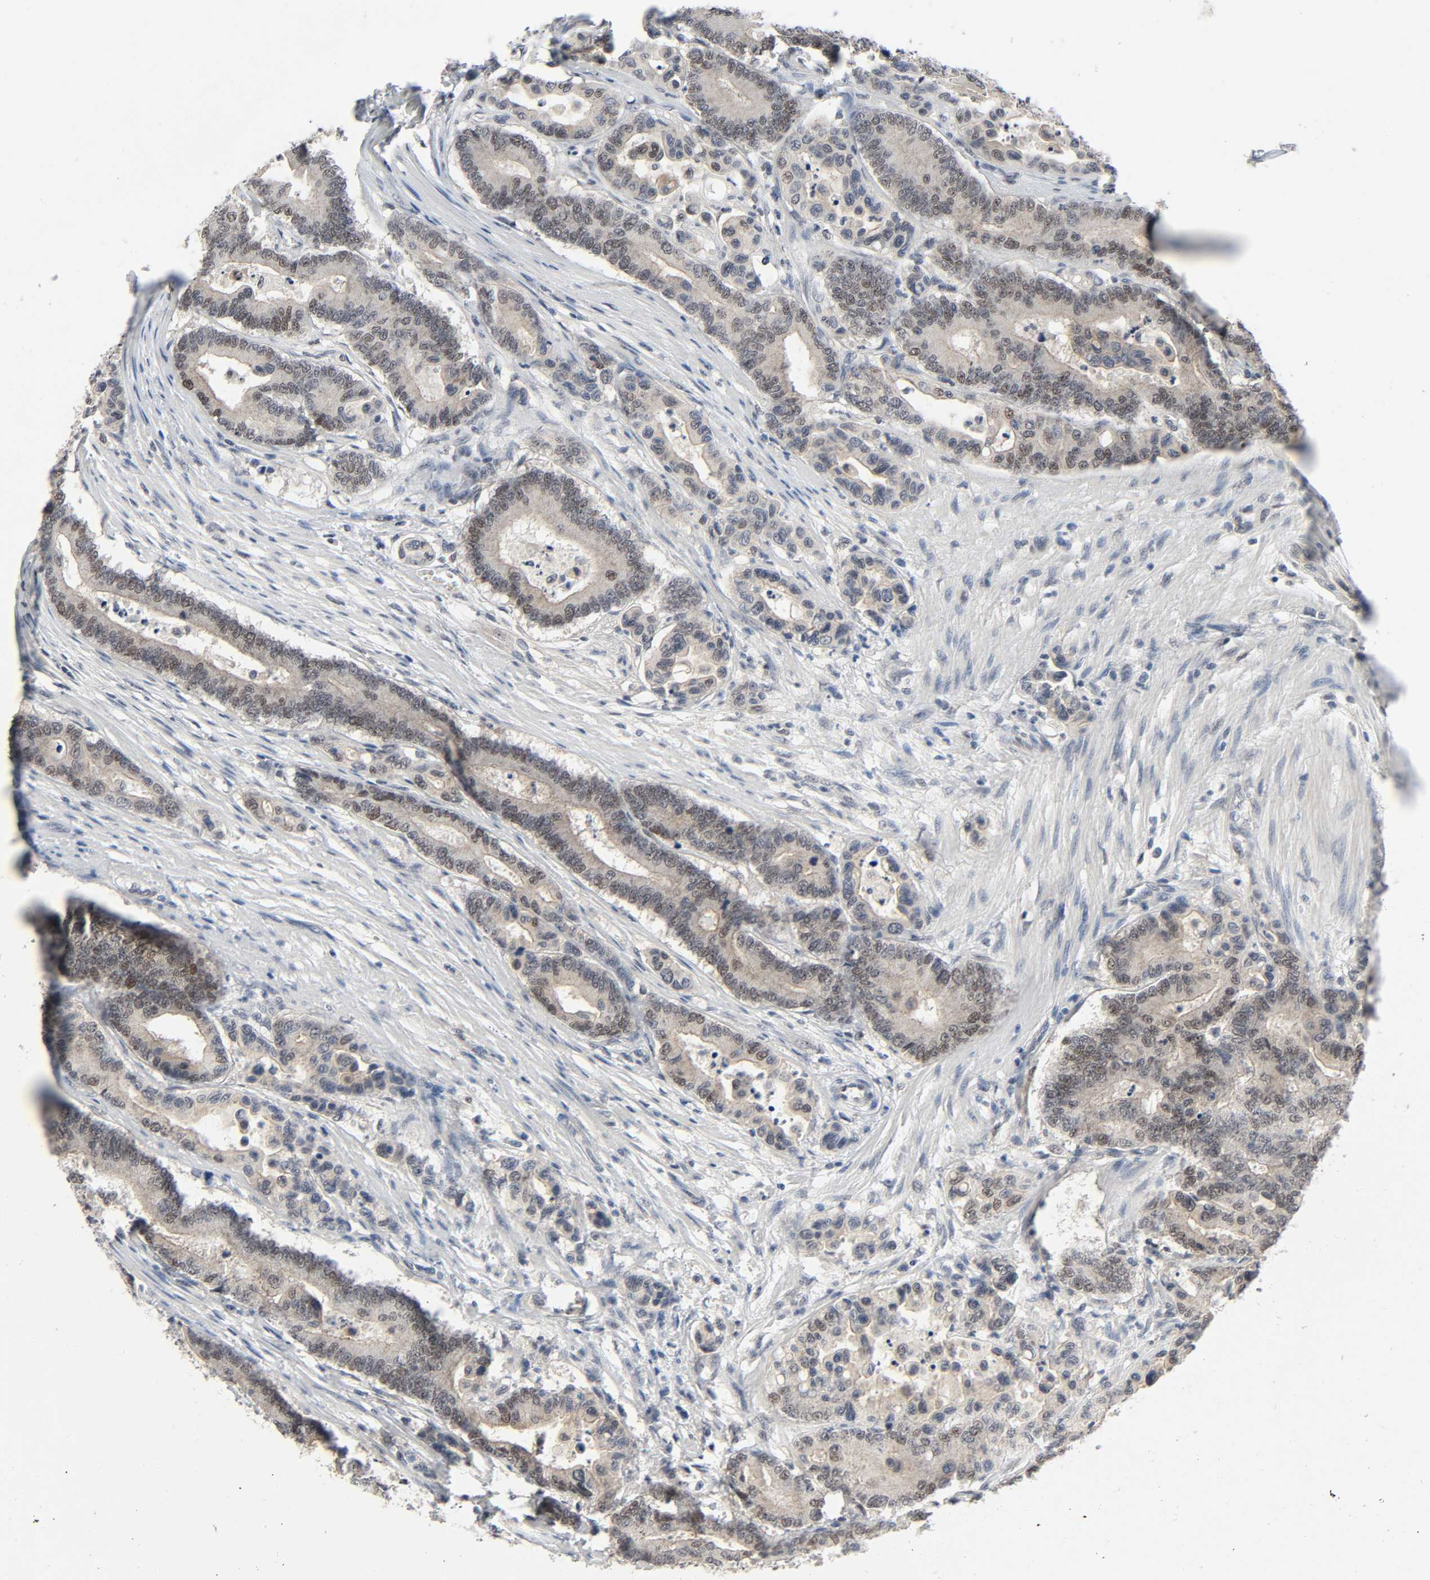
{"staining": {"intensity": "weak", "quantity": ">75%", "location": "cytoplasmic/membranous,nuclear"}, "tissue": "colorectal cancer", "cell_type": "Tumor cells", "image_type": "cancer", "snomed": [{"axis": "morphology", "description": "Normal tissue, NOS"}, {"axis": "morphology", "description": "Adenocarcinoma, NOS"}, {"axis": "topography", "description": "Colon"}], "caption": "Tumor cells reveal low levels of weak cytoplasmic/membranous and nuclear staining in approximately >75% of cells in colorectal adenocarcinoma. The staining was performed using DAB (3,3'-diaminobenzidine), with brown indicating positive protein expression. Nuclei are stained blue with hematoxylin.", "gene": "MAPKAPK5", "patient": {"sex": "male", "age": 82}}